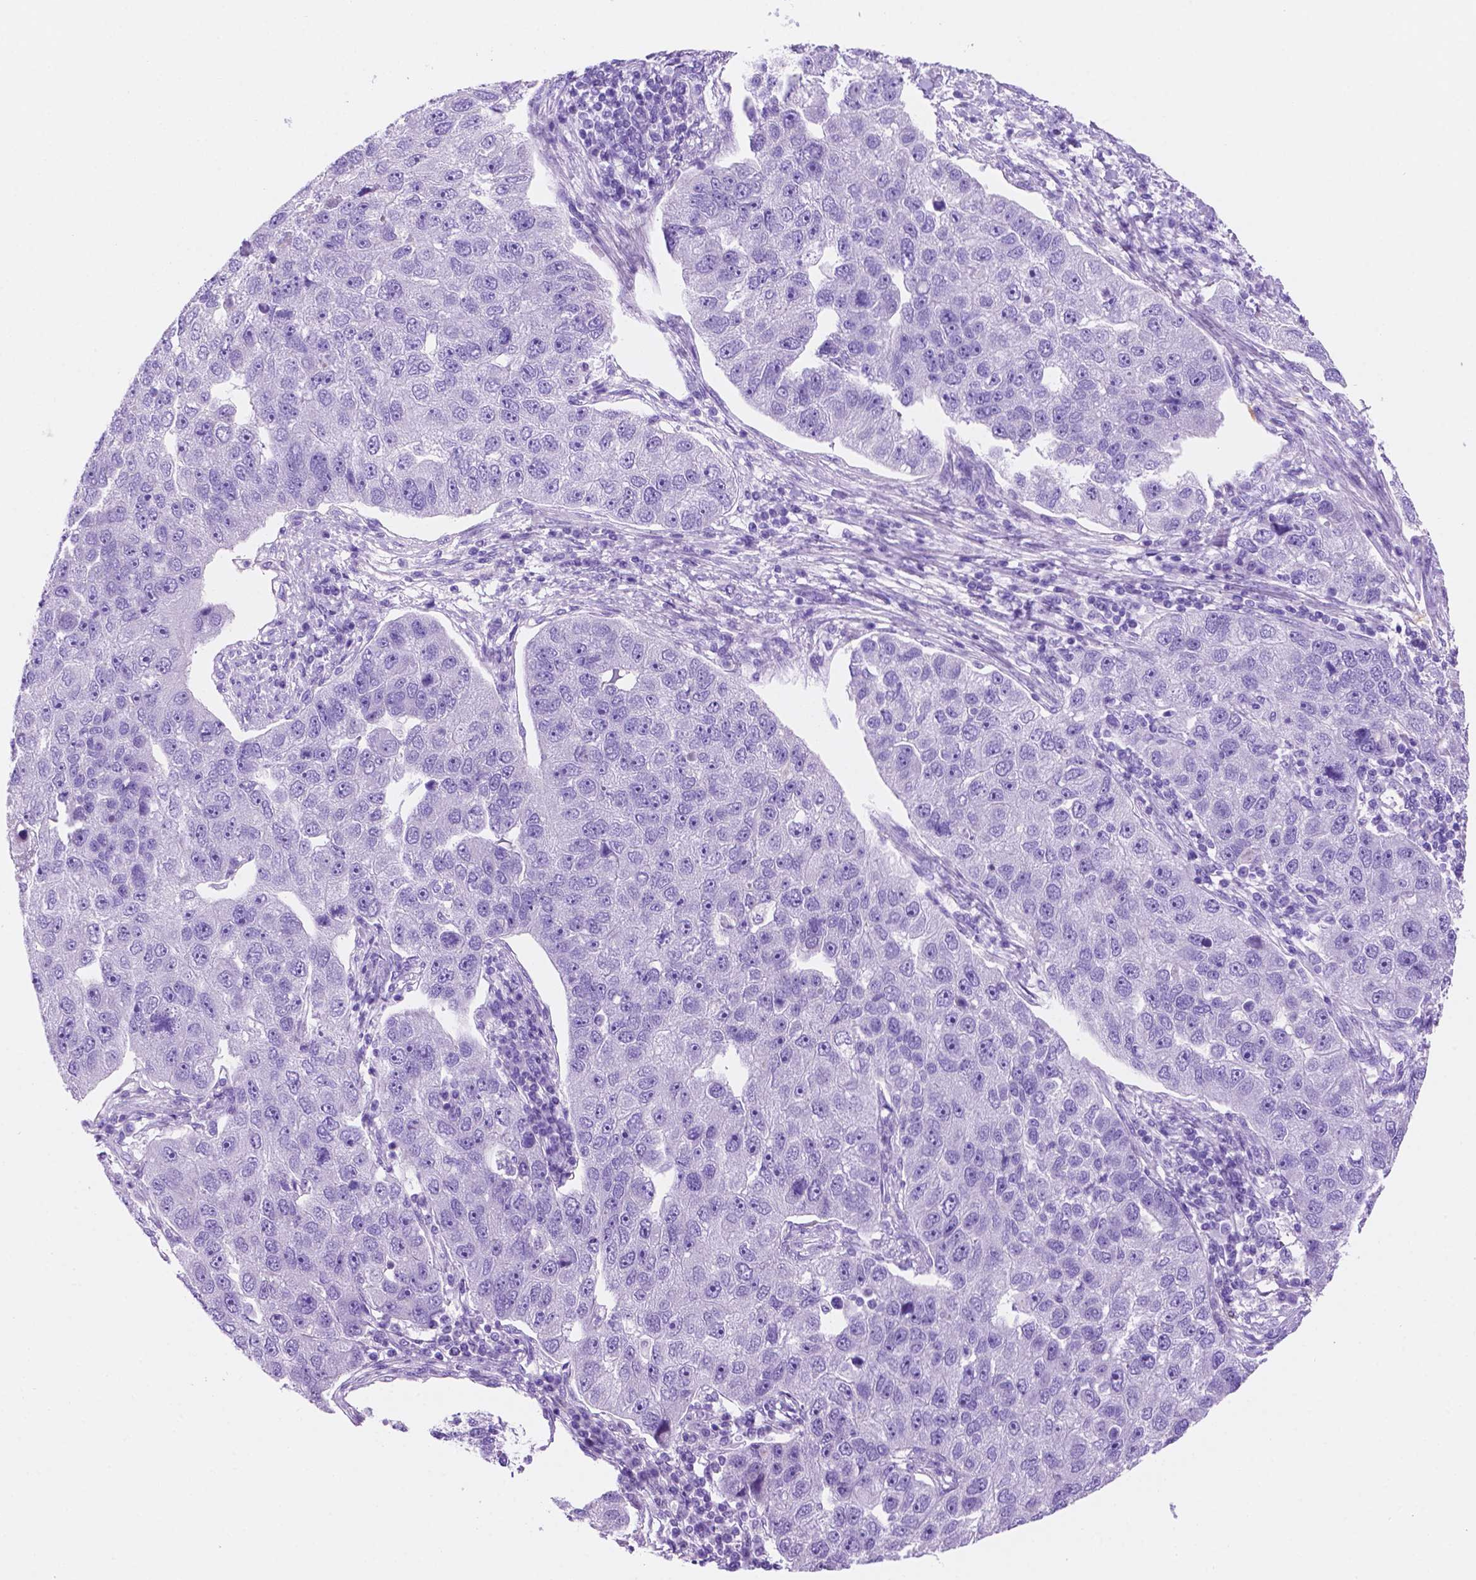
{"staining": {"intensity": "negative", "quantity": "none", "location": "none"}, "tissue": "pancreatic cancer", "cell_type": "Tumor cells", "image_type": "cancer", "snomed": [{"axis": "morphology", "description": "Adenocarcinoma, NOS"}, {"axis": "topography", "description": "Pancreas"}], "caption": "Protein analysis of pancreatic cancer (adenocarcinoma) exhibits no significant expression in tumor cells.", "gene": "FOXB2", "patient": {"sex": "female", "age": 61}}